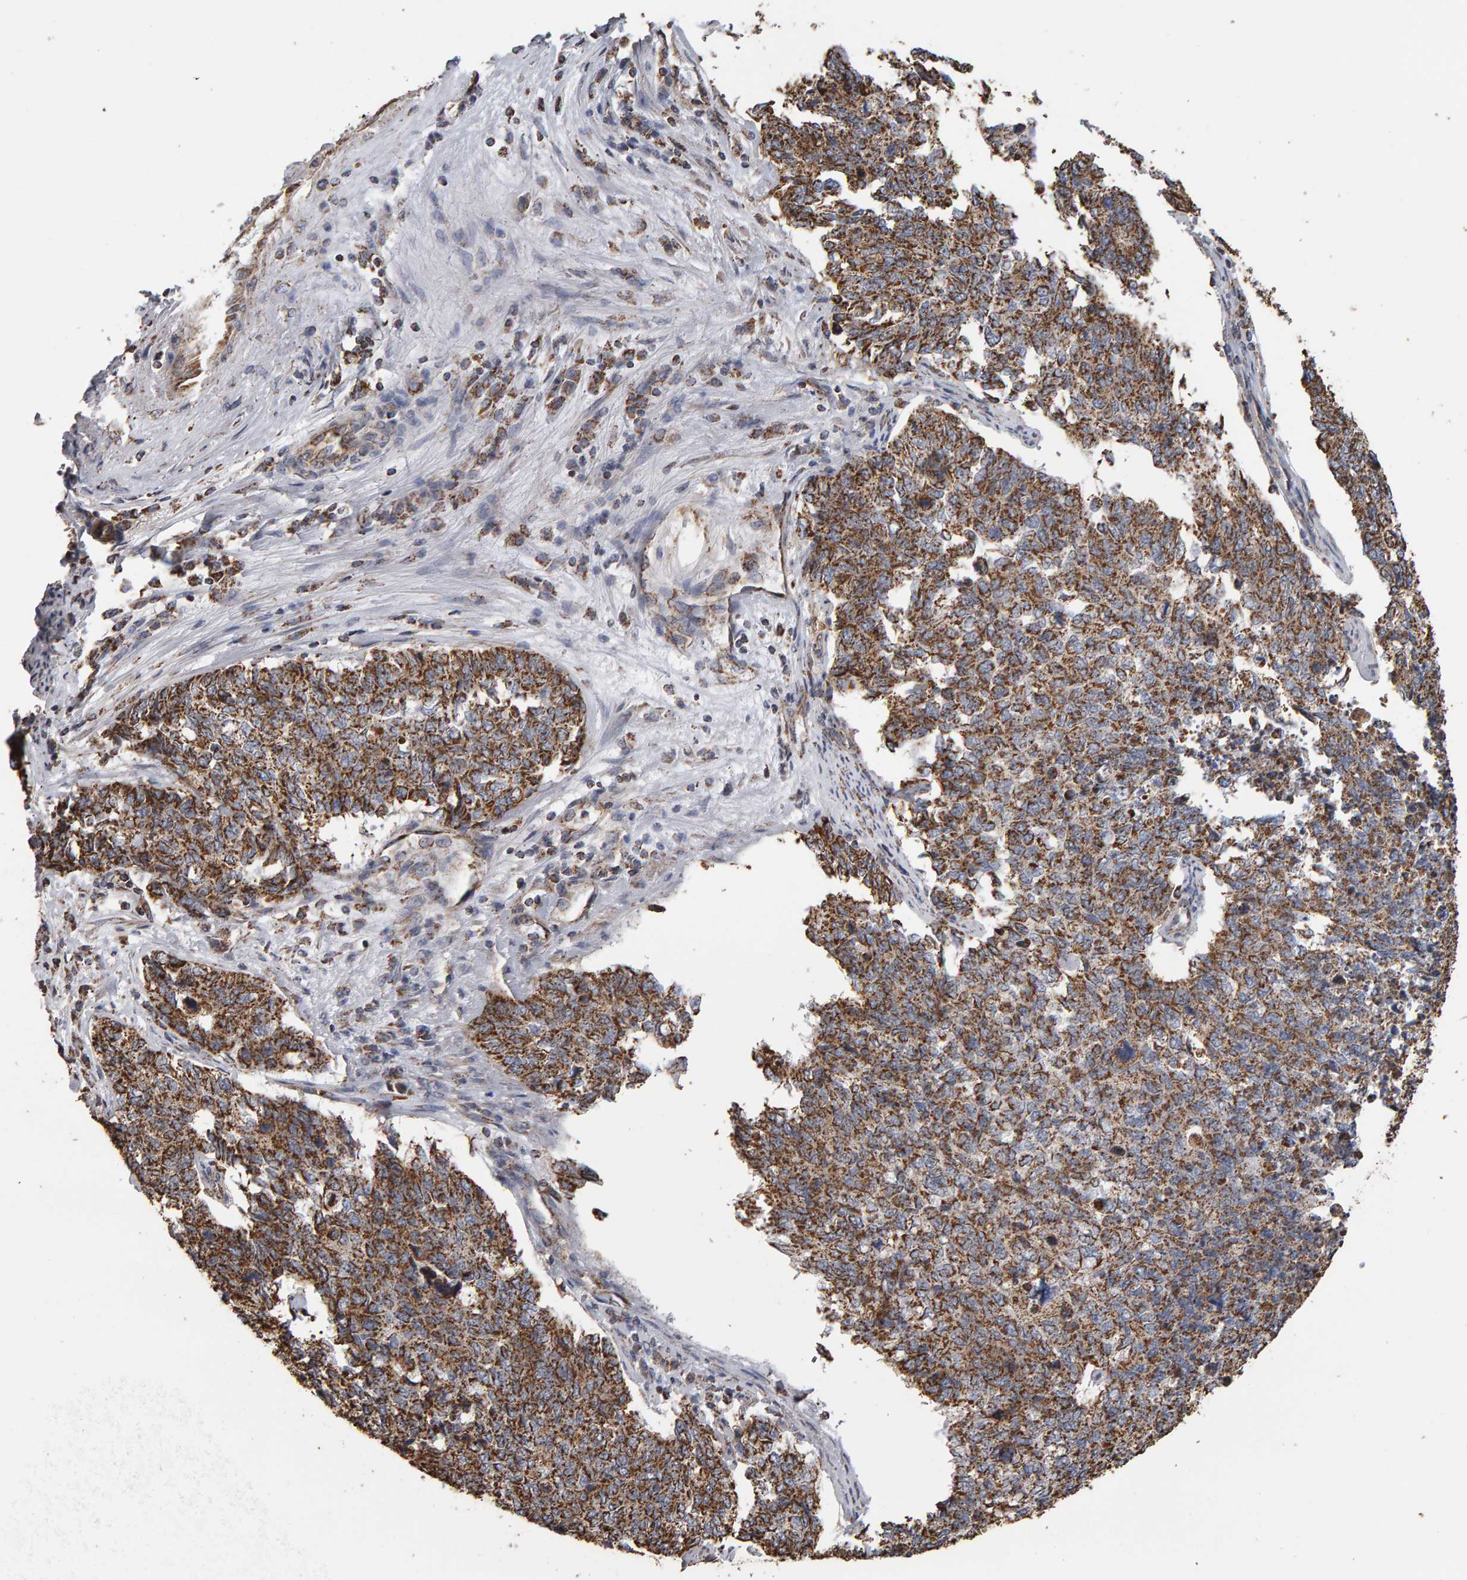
{"staining": {"intensity": "strong", "quantity": ">75%", "location": "cytoplasmic/membranous"}, "tissue": "cervical cancer", "cell_type": "Tumor cells", "image_type": "cancer", "snomed": [{"axis": "morphology", "description": "Squamous cell carcinoma, NOS"}, {"axis": "topography", "description": "Cervix"}], "caption": "Immunohistochemistry histopathology image of neoplastic tissue: human cervical cancer stained using immunohistochemistry (IHC) demonstrates high levels of strong protein expression localized specifically in the cytoplasmic/membranous of tumor cells, appearing as a cytoplasmic/membranous brown color.", "gene": "TOM1L1", "patient": {"sex": "female", "age": 63}}